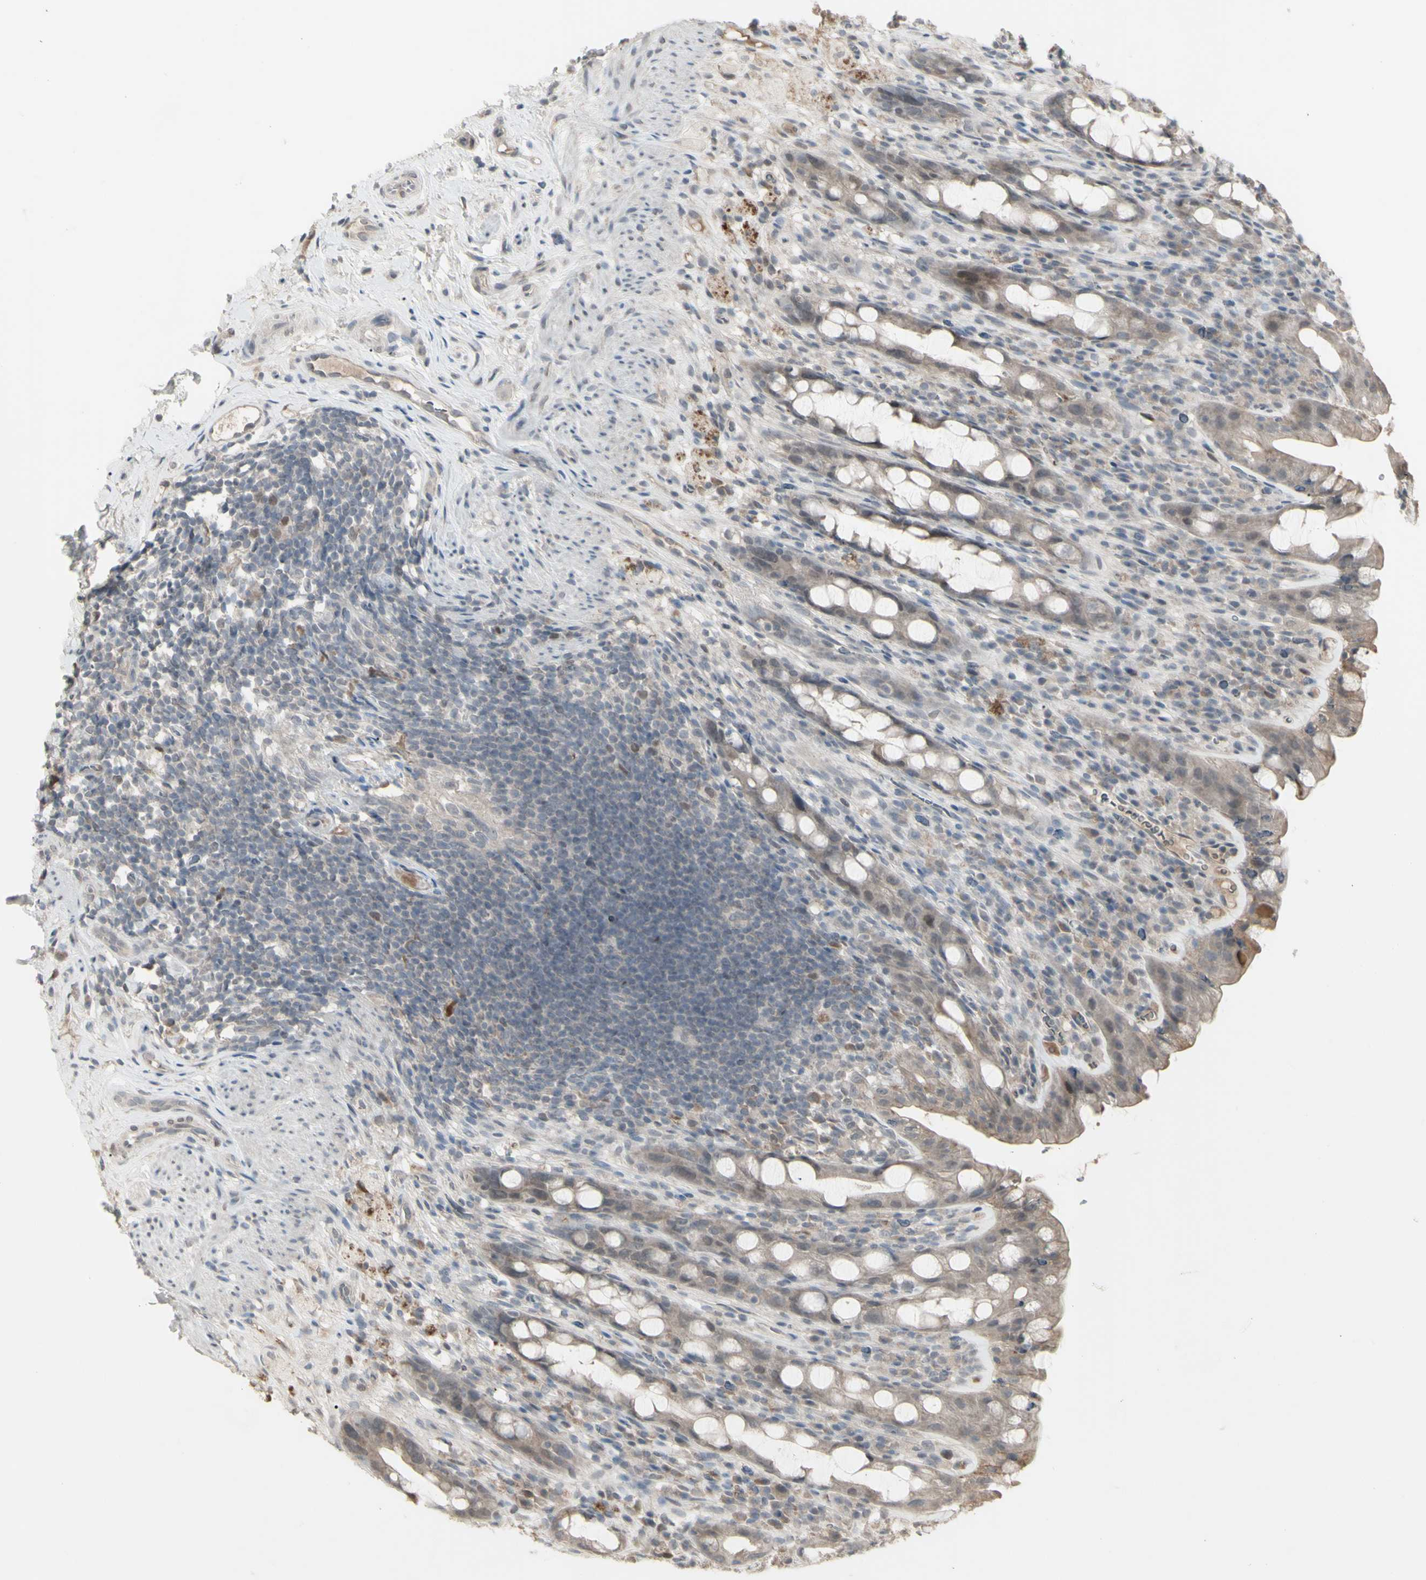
{"staining": {"intensity": "weak", "quantity": ">75%", "location": "cytoplasmic/membranous"}, "tissue": "rectum", "cell_type": "Glandular cells", "image_type": "normal", "snomed": [{"axis": "morphology", "description": "Normal tissue, NOS"}, {"axis": "topography", "description": "Rectum"}], "caption": "Immunohistochemistry (DAB) staining of unremarkable rectum reveals weak cytoplasmic/membranous protein staining in approximately >75% of glandular cells.", "gene": "PIAS4", "patient": {"sex": "male", "age": 44}}